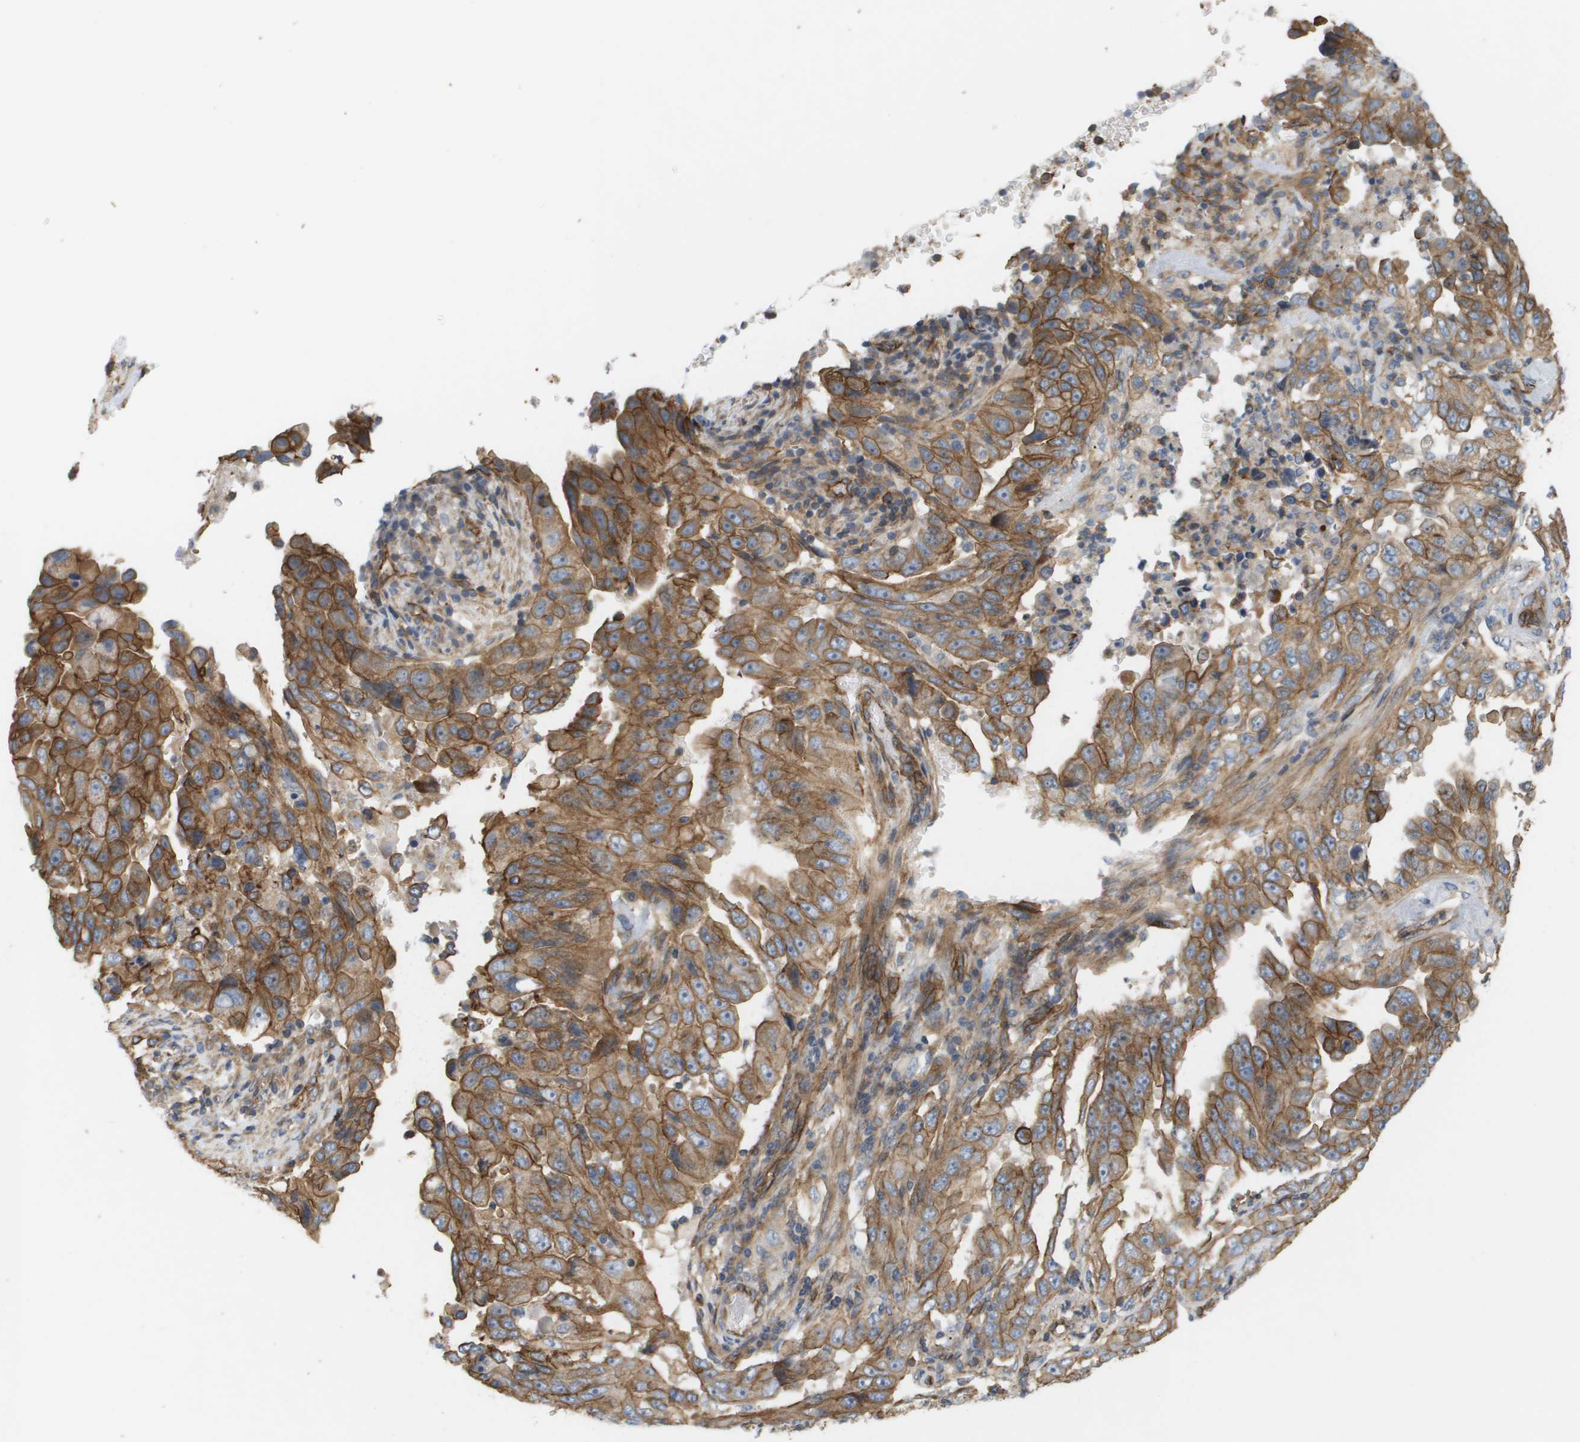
{"staining": {"intensity": "moderate", "quantity": ">75%", "location": "cytoplasmic/membranous"}, "tissue": "lung cancer", "cell_type": "Tumor cells", "image_type": "cancer", "snomed": [{"axis": "morphology", "description": "Adenocarcinoma, NOS"}, {"axis": "topography", "description": "Lung"}], "caption": "A brown stain highlights moderate cytoplasmic/membranous positivity of a protein in human adenocarcinoma (lung) tumor cells.", "gene": "SGMS2", "patient": {"sex": "female", "age": 51}}